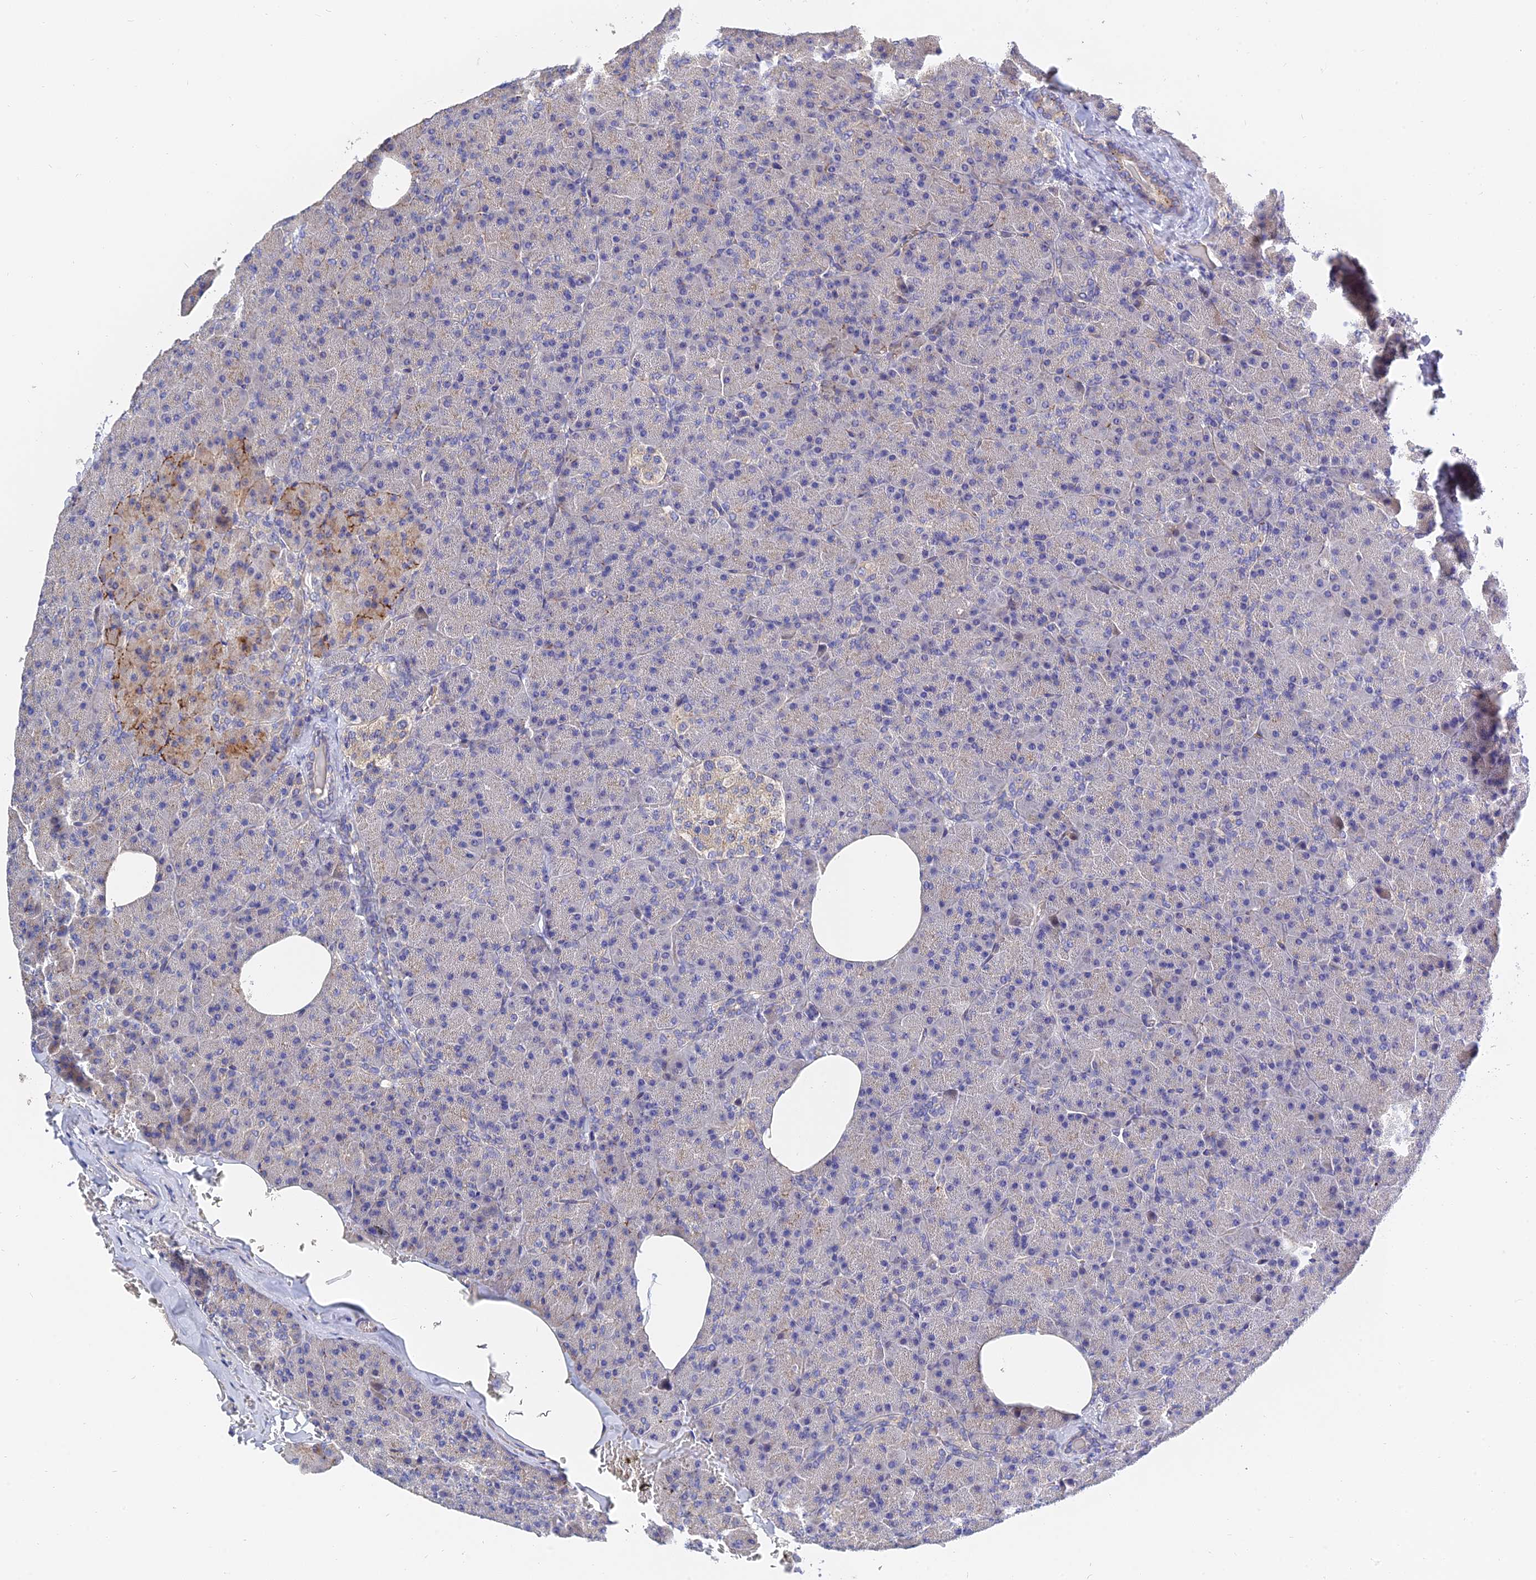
{"staining": {"intensity": "moderate", "quantity": "<25%", "location": "cytoplasmic/membranous"}, "tissue": "pancreas", "cell_type": "Exocrine glandular cells", "image_type": "normal", "snomed": [{"axis": "morphology", "description": "Normal tissue, NOS"}, {"axis": "topography", "description": "Pancreas"}], "caption": "Approximately <25% of exocrine glandular cells in benign pancreas display moderate cytoplasmic/membranous protein staining as visualized by brown immunohistochemical staining.", "gene": "MRPL35", "patient": {"sex": "female", "age": 35}}